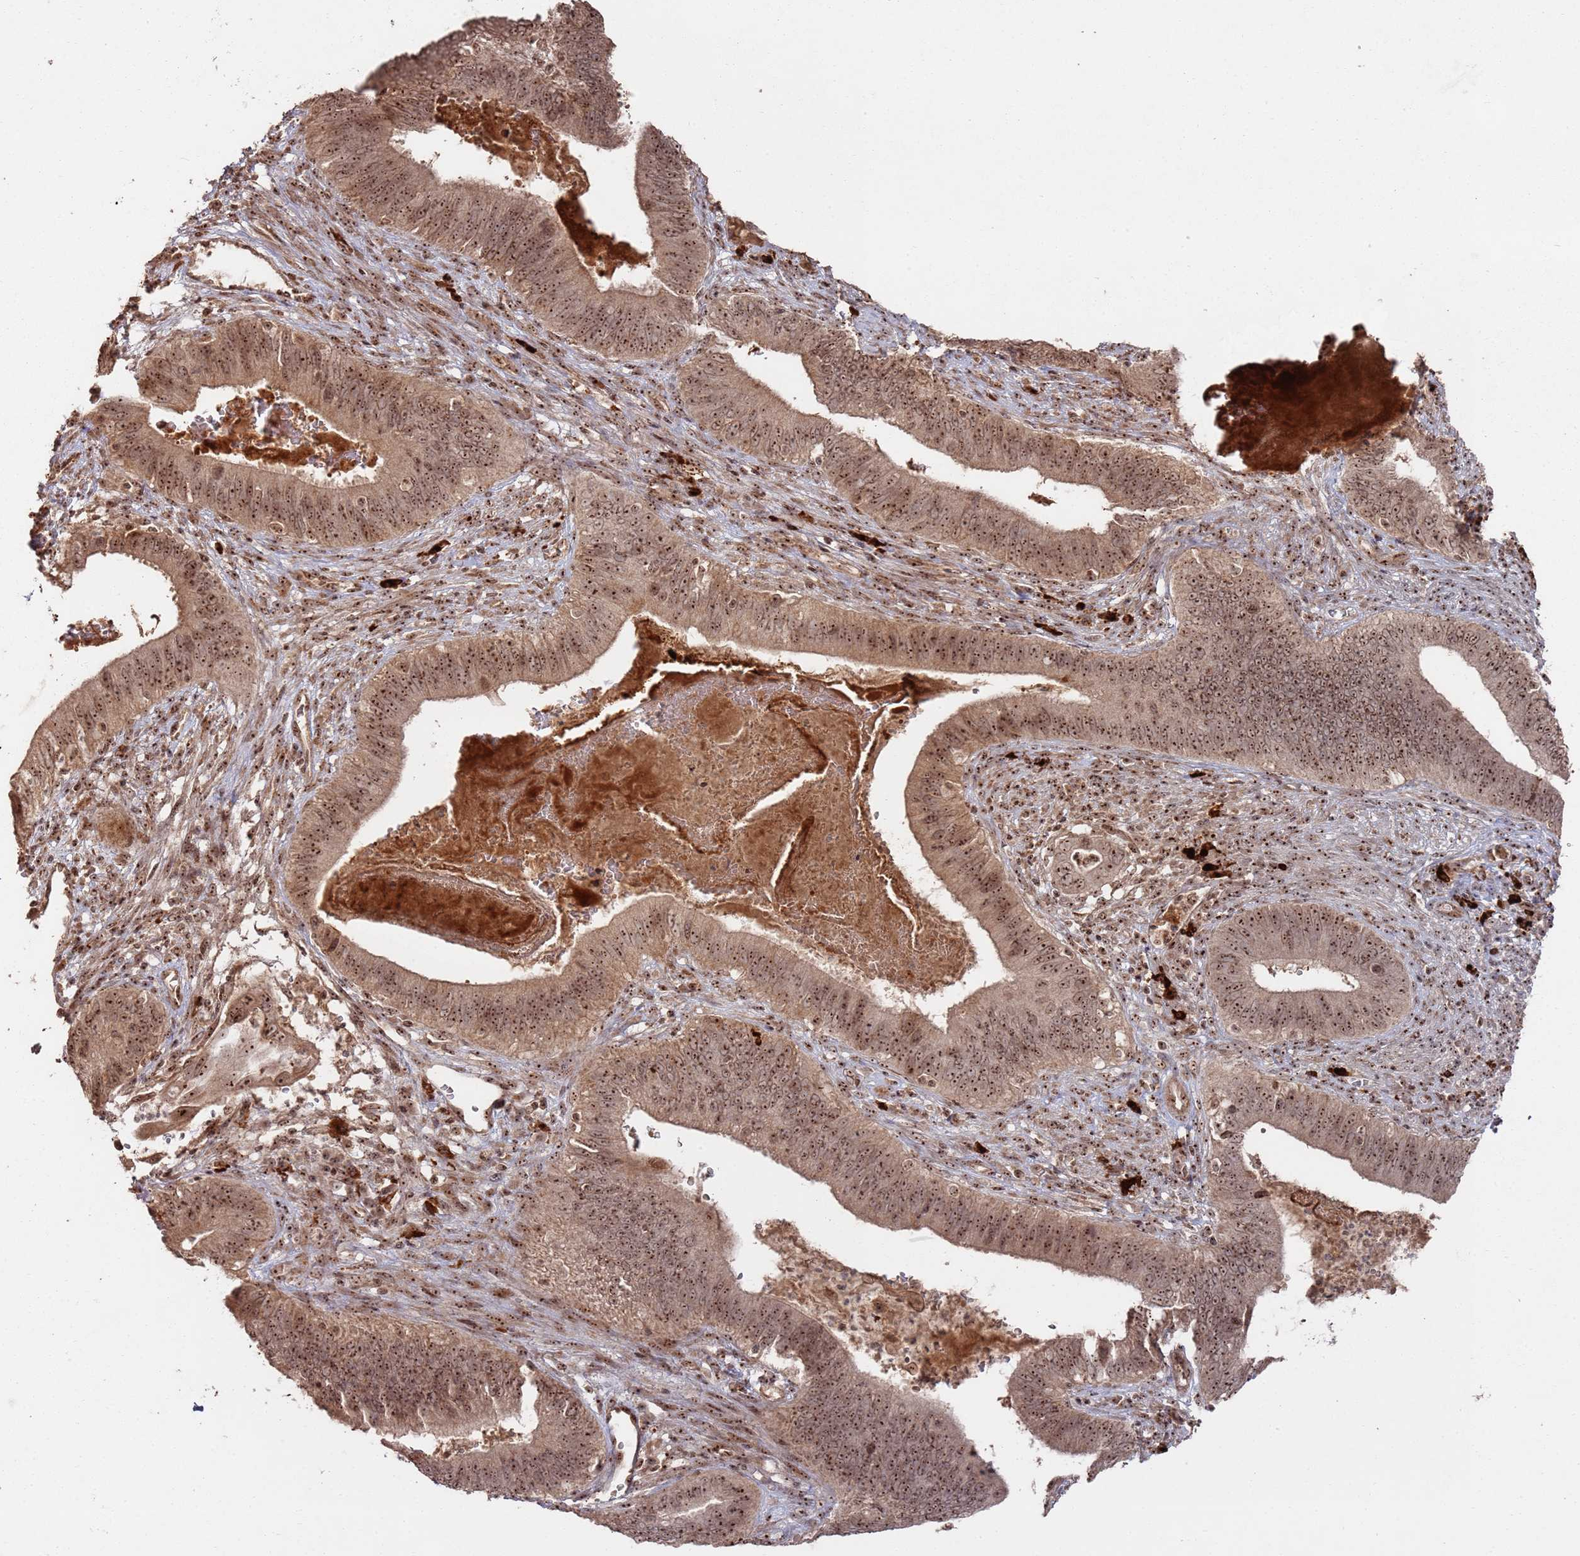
{"staining": {"intensity": "moderate", "quantity": ">75%", "location": "cytoplasmic/membranous,nuclear"}, "tissue": "cervical cancer", "cell_type": "Tumor cells", "image_type": "cancer", "snomed": [{"axis": "morphology", "description": "Adenocarcinoma, NOS"}, {"axis": "topography", "description": "Cervix"}], "caption": "A brown stain highlights moderate cytoplasmic/membranous and nuclear staining of a protein in cervical cancer (adenocarcinoma) tumor cells.", "gene": "UTP11", "patient": {"sex": "female", "age": 42}}